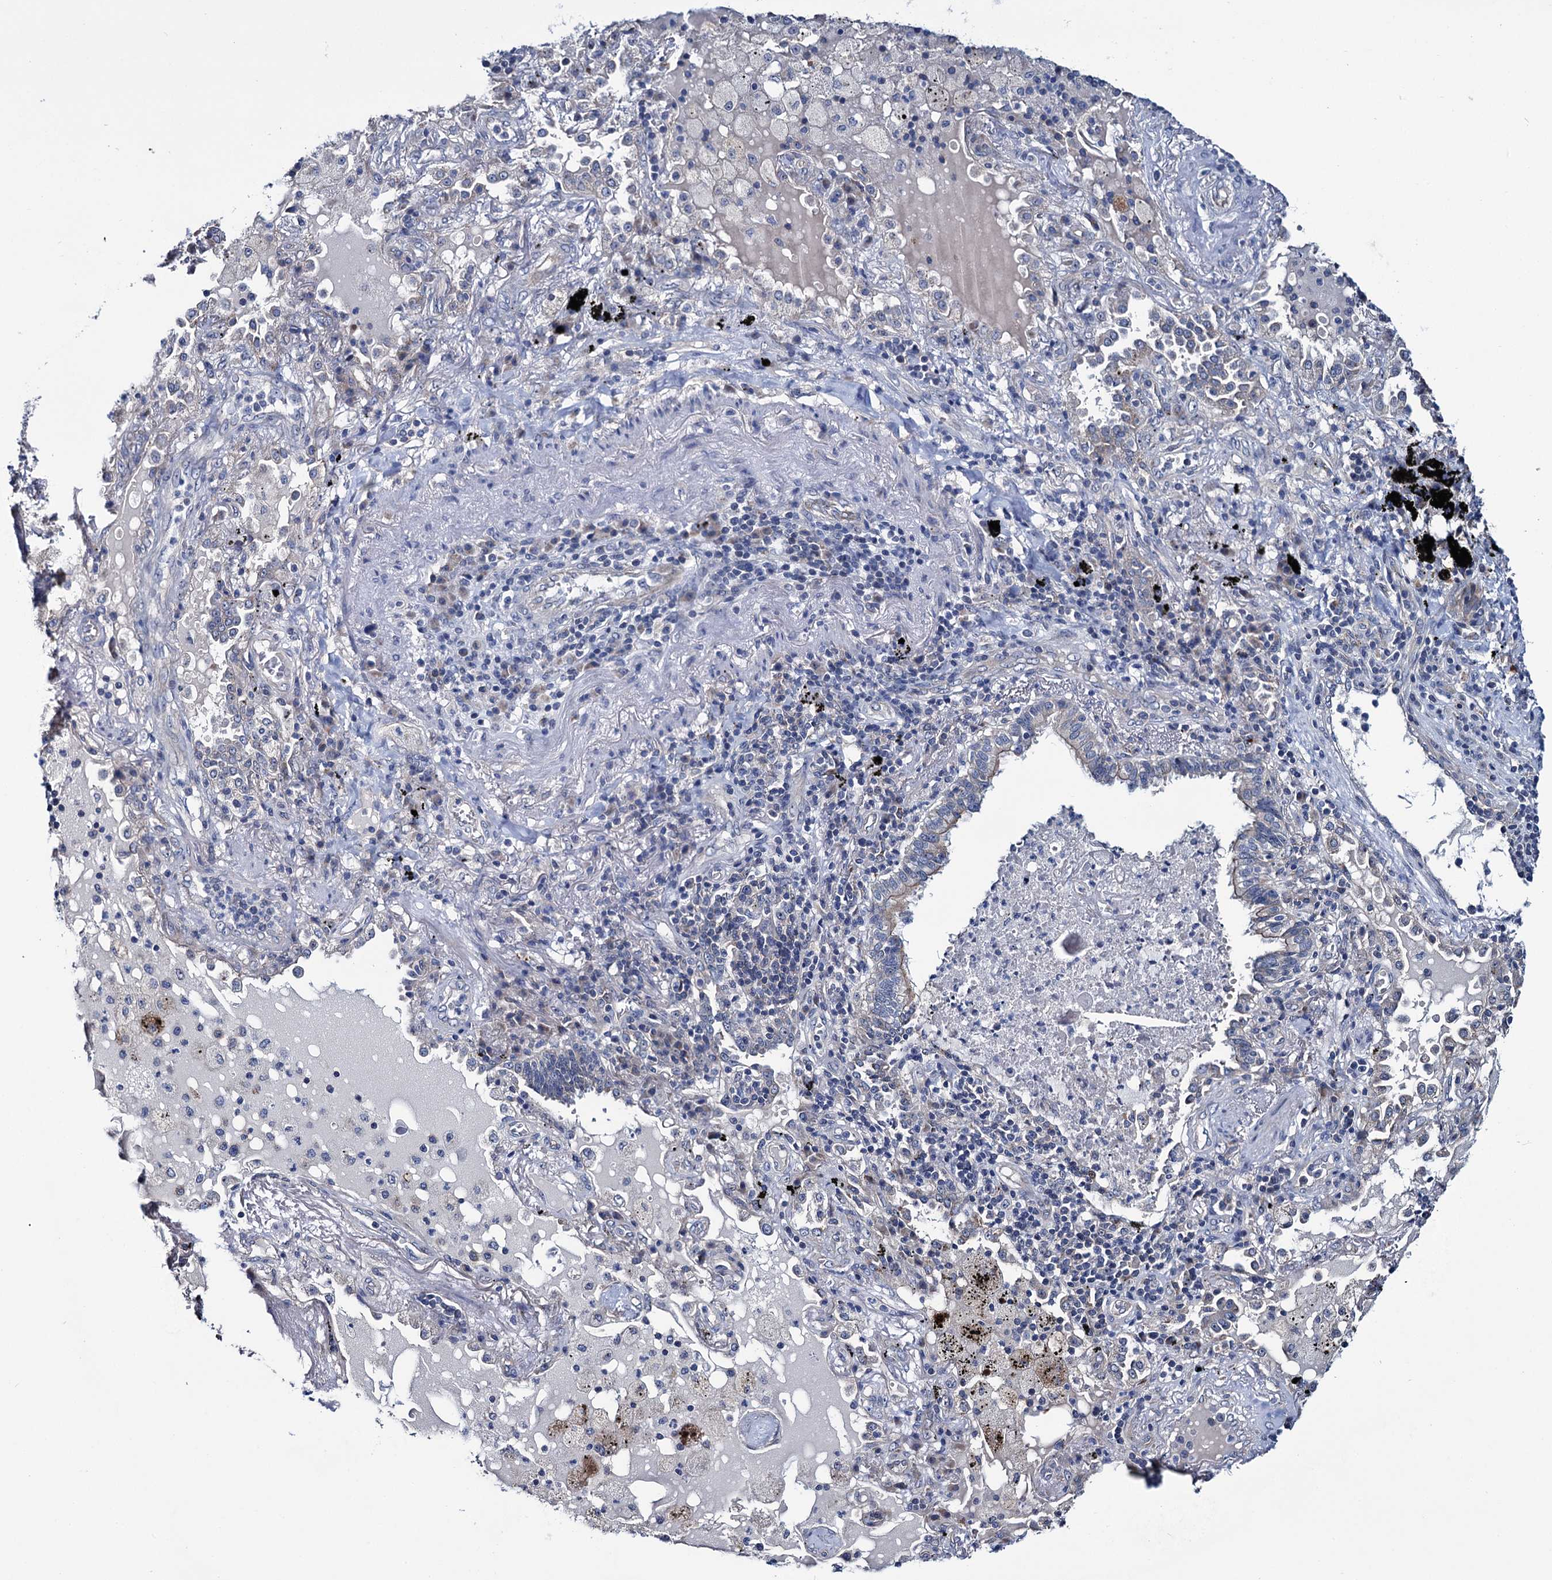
{"staining": {"intensity": "negative", "quantity": "none", "location": "none"}, "tissue": "lung cancer", "cell_type": "Tumor cells", "image_type": "cancer", "snomed": [{"axis": "morphology", "description": "Squamous cell carcinoma, NOS"}, {"axis": "topography", "description": "Lung"}], "caption": "DAB (3,3'-diaminobenzidine) immunohistochemical staining of human lung squamous cell carcinoma exhibits no significant expression in tumor cells.", "gene": "EYA4", "patient": {"sex": "female", "age": 63}}